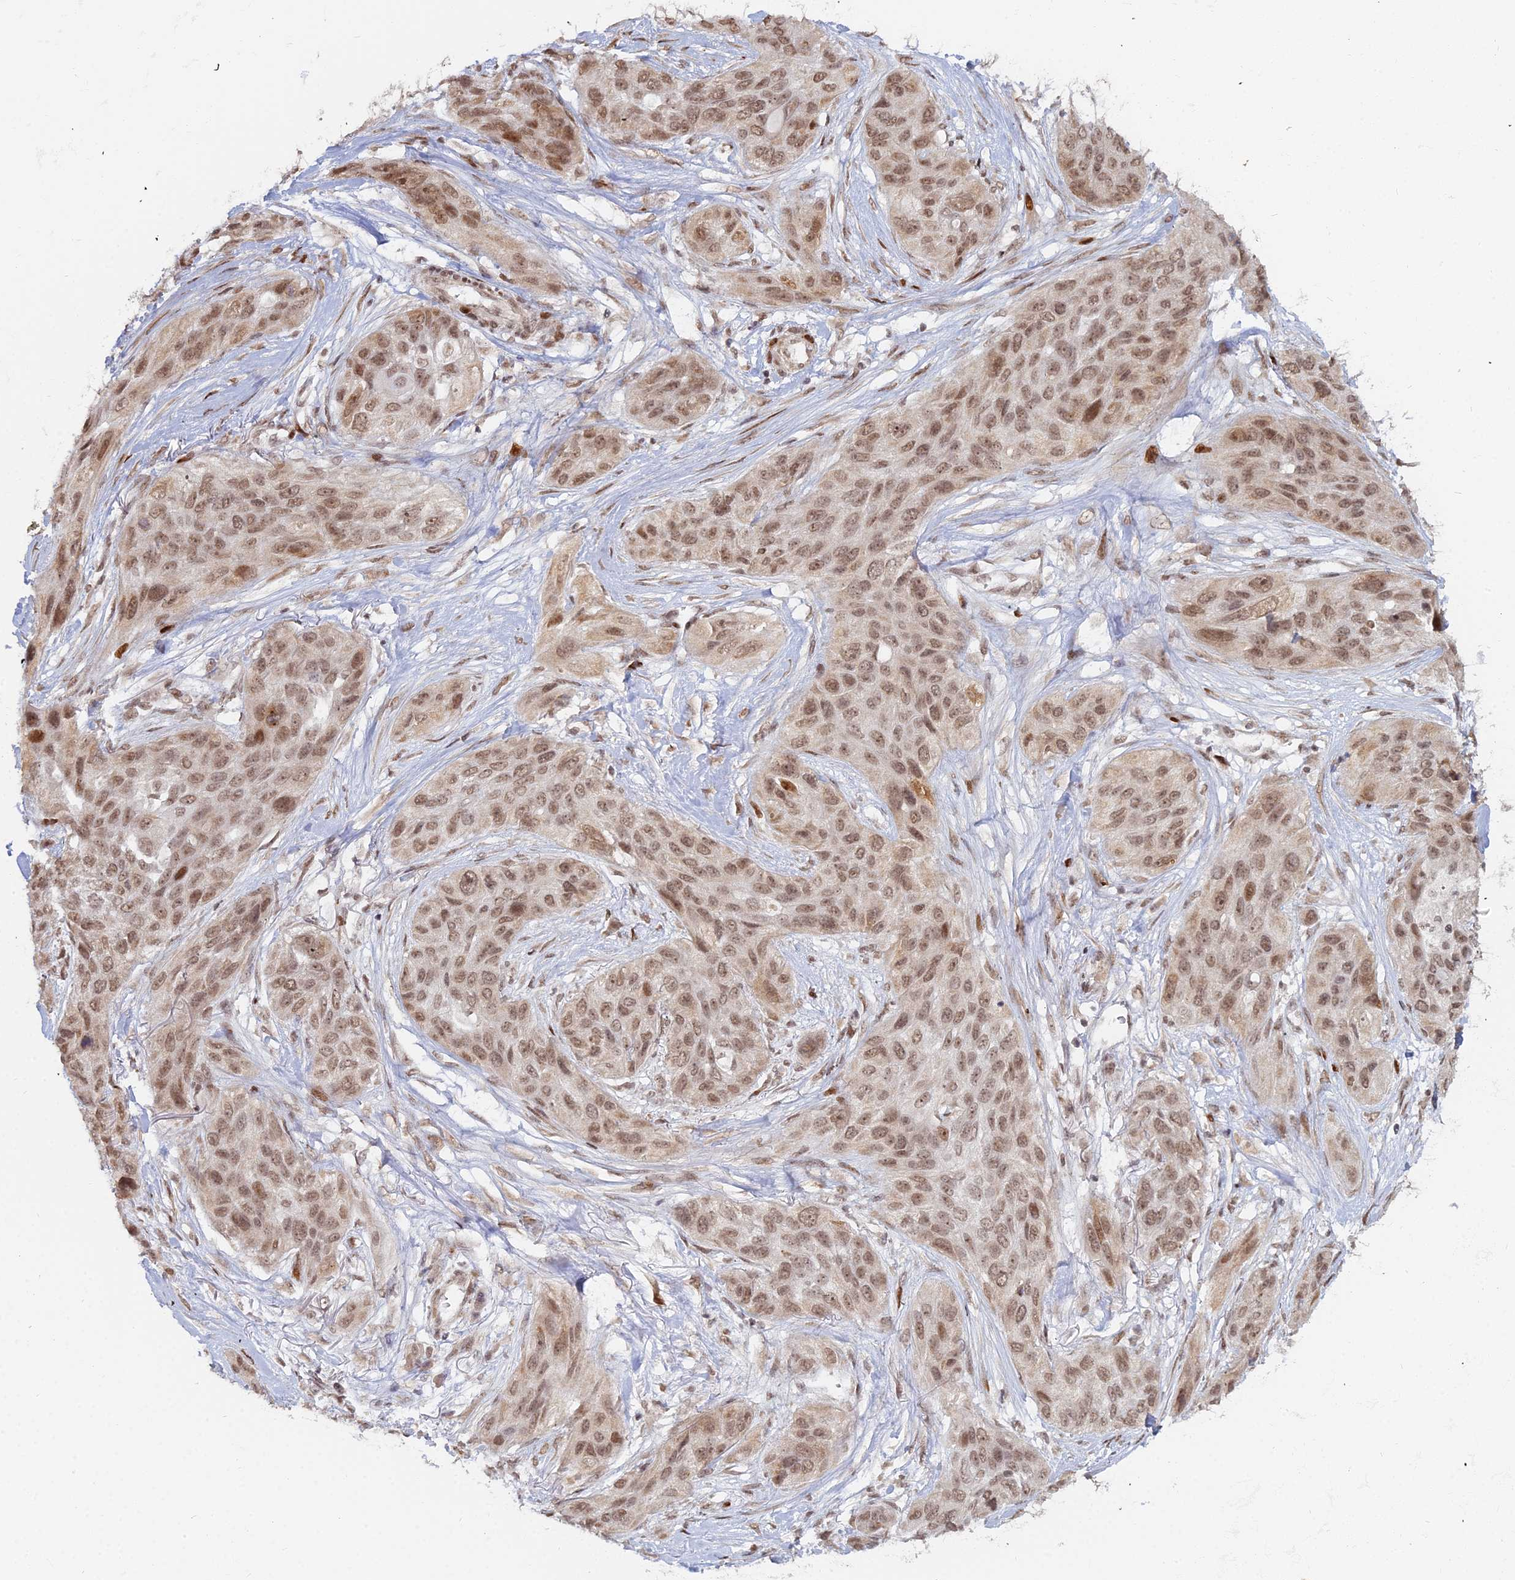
{"staining": {"intensity": "moderate", "quantity": ">75%", "location": "nuclear"}, "tissue": "lung cancer", "cell_type": "Tumor cells", "image_type": "cancer", "snomed": [{"axis": "morphology", "description": "Squamous cell carcinoma, NOS"}, {"axis": "topography", "description": "Lung"}], "caption": "This is an image of immunohistochemistry (IHC) staining of lung squamous cell carcinoma, which shows moderate staining in the nuclear of tumor cells.", "gene": "ABCA2", "patient": {"sex": "female", "age": 70}}